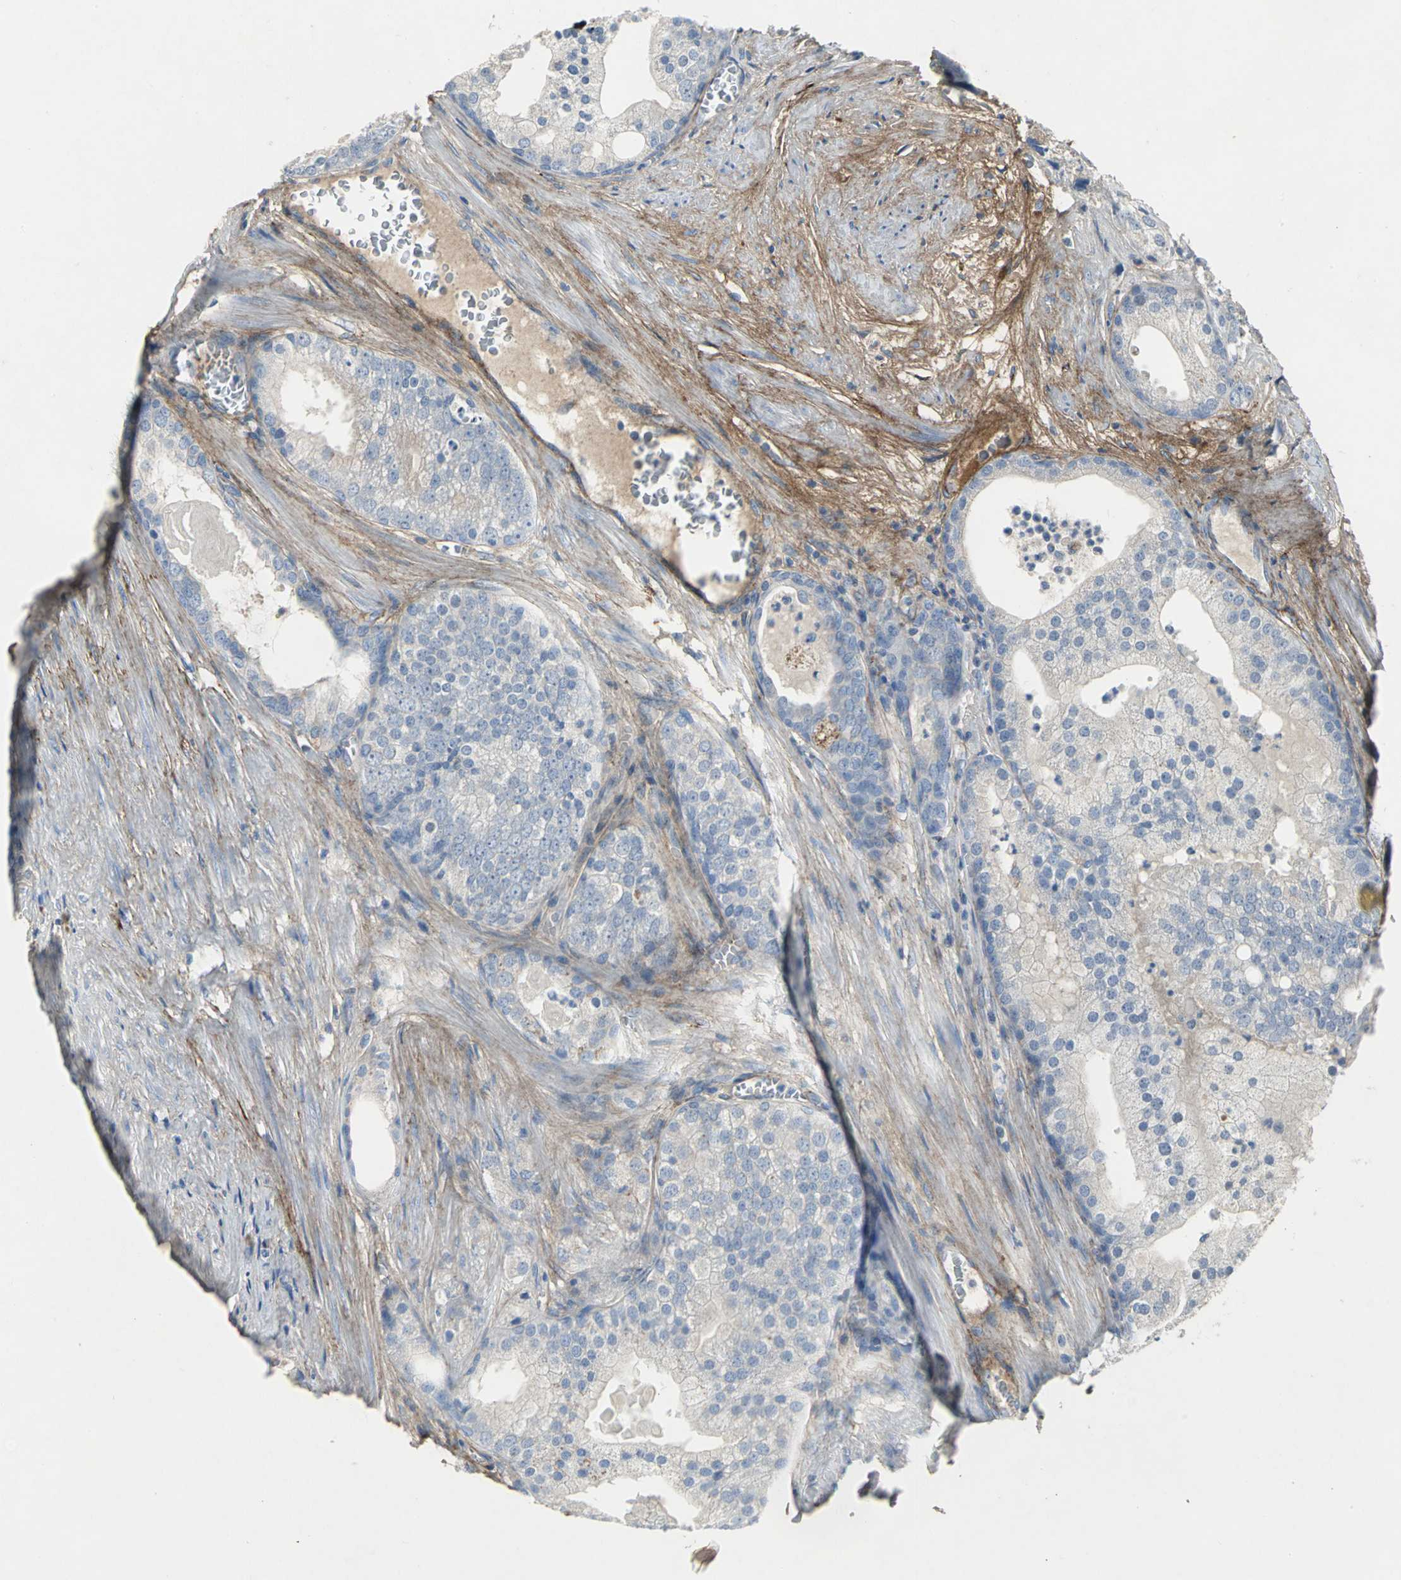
{"staining": {"intensity": "negative", "quantity": "none", "location": "none"}, "tissue": "prostate cancer", "cell_type": "Tumor cells", "image_type": "cancer", "snomed": [{"axis": "morphology", "description": "Adenocarcinoma, Low grade"}, {"axis": "topography", "description": "Prostate"}], "caption": "DAB immunohistochemical staining of human prostate cancer reveals no significant positivity in tumor cells. Brightfield microscopy of immunohistochemistry (IHC) stained with DAB (3,3'-diaminobenzidine) (brown) and hematoxylin (blue), captured at high magnification.", "gene": "EFNB3", "patient": {"sex": "male", "age": 69}}